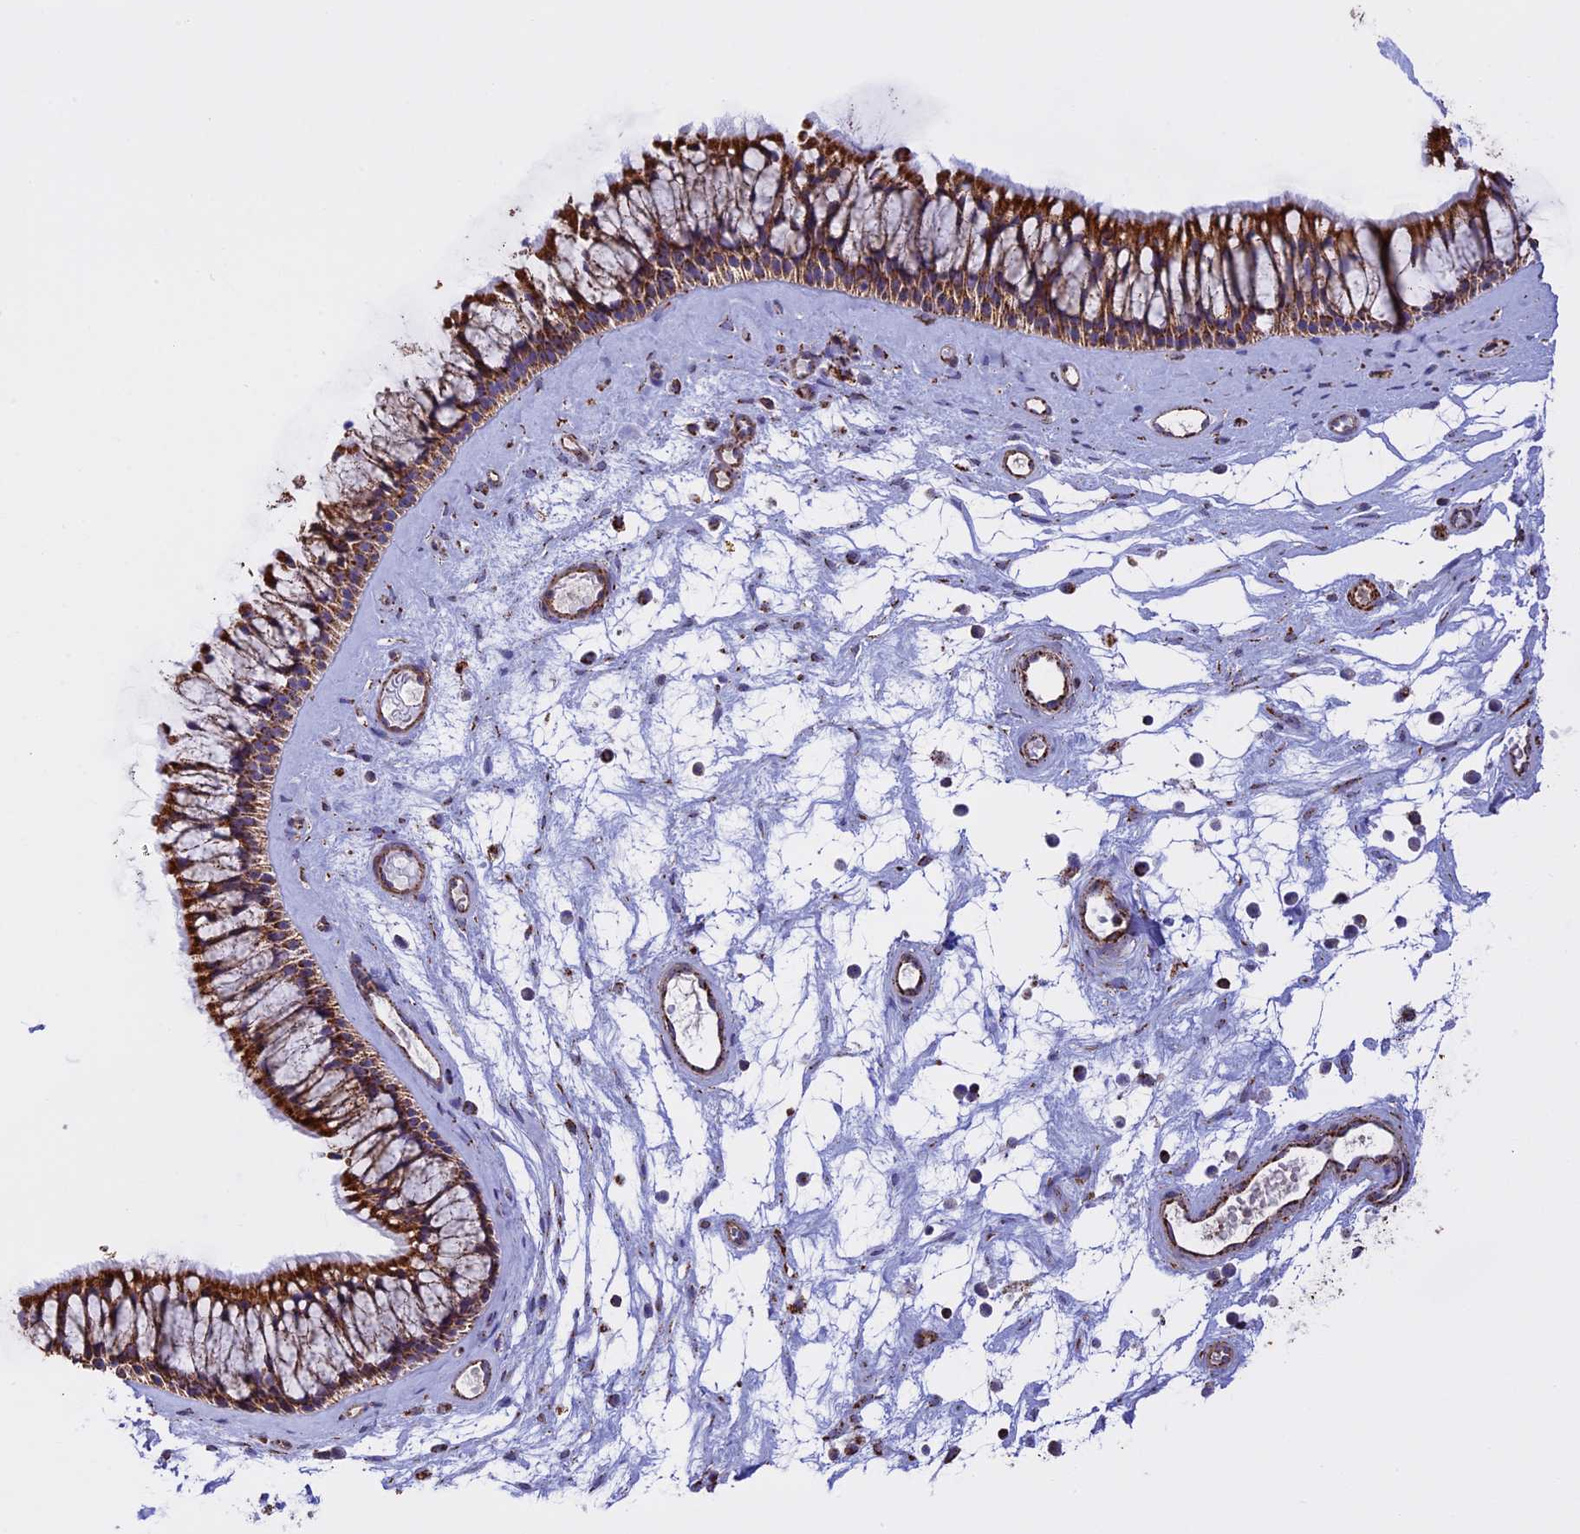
{"staining": {"intensity": "moderate", "quantity": ">75%", "location": "cytoplasmic/membranous"}, "tissue": "nasopharynx", "cell_type": "Respiratory epithelial cells", "image_type": "normal", "snomed": [{"axis": "morphology", "description": "Normal tissue, NOS"}, {"axis": "topography", "description": "Nasopharynx"}], "caption": "Protein expression analysis of benign human nasopharynx reveals moderate cytoplasmic/membranous staining in approximately >75% of respiratory epithelial cells. (DAB IHC, brown staining for protein, blue staining for nuclei).", "gene": "KCNG1", "patient": {"sex": "male", "age": 64}}